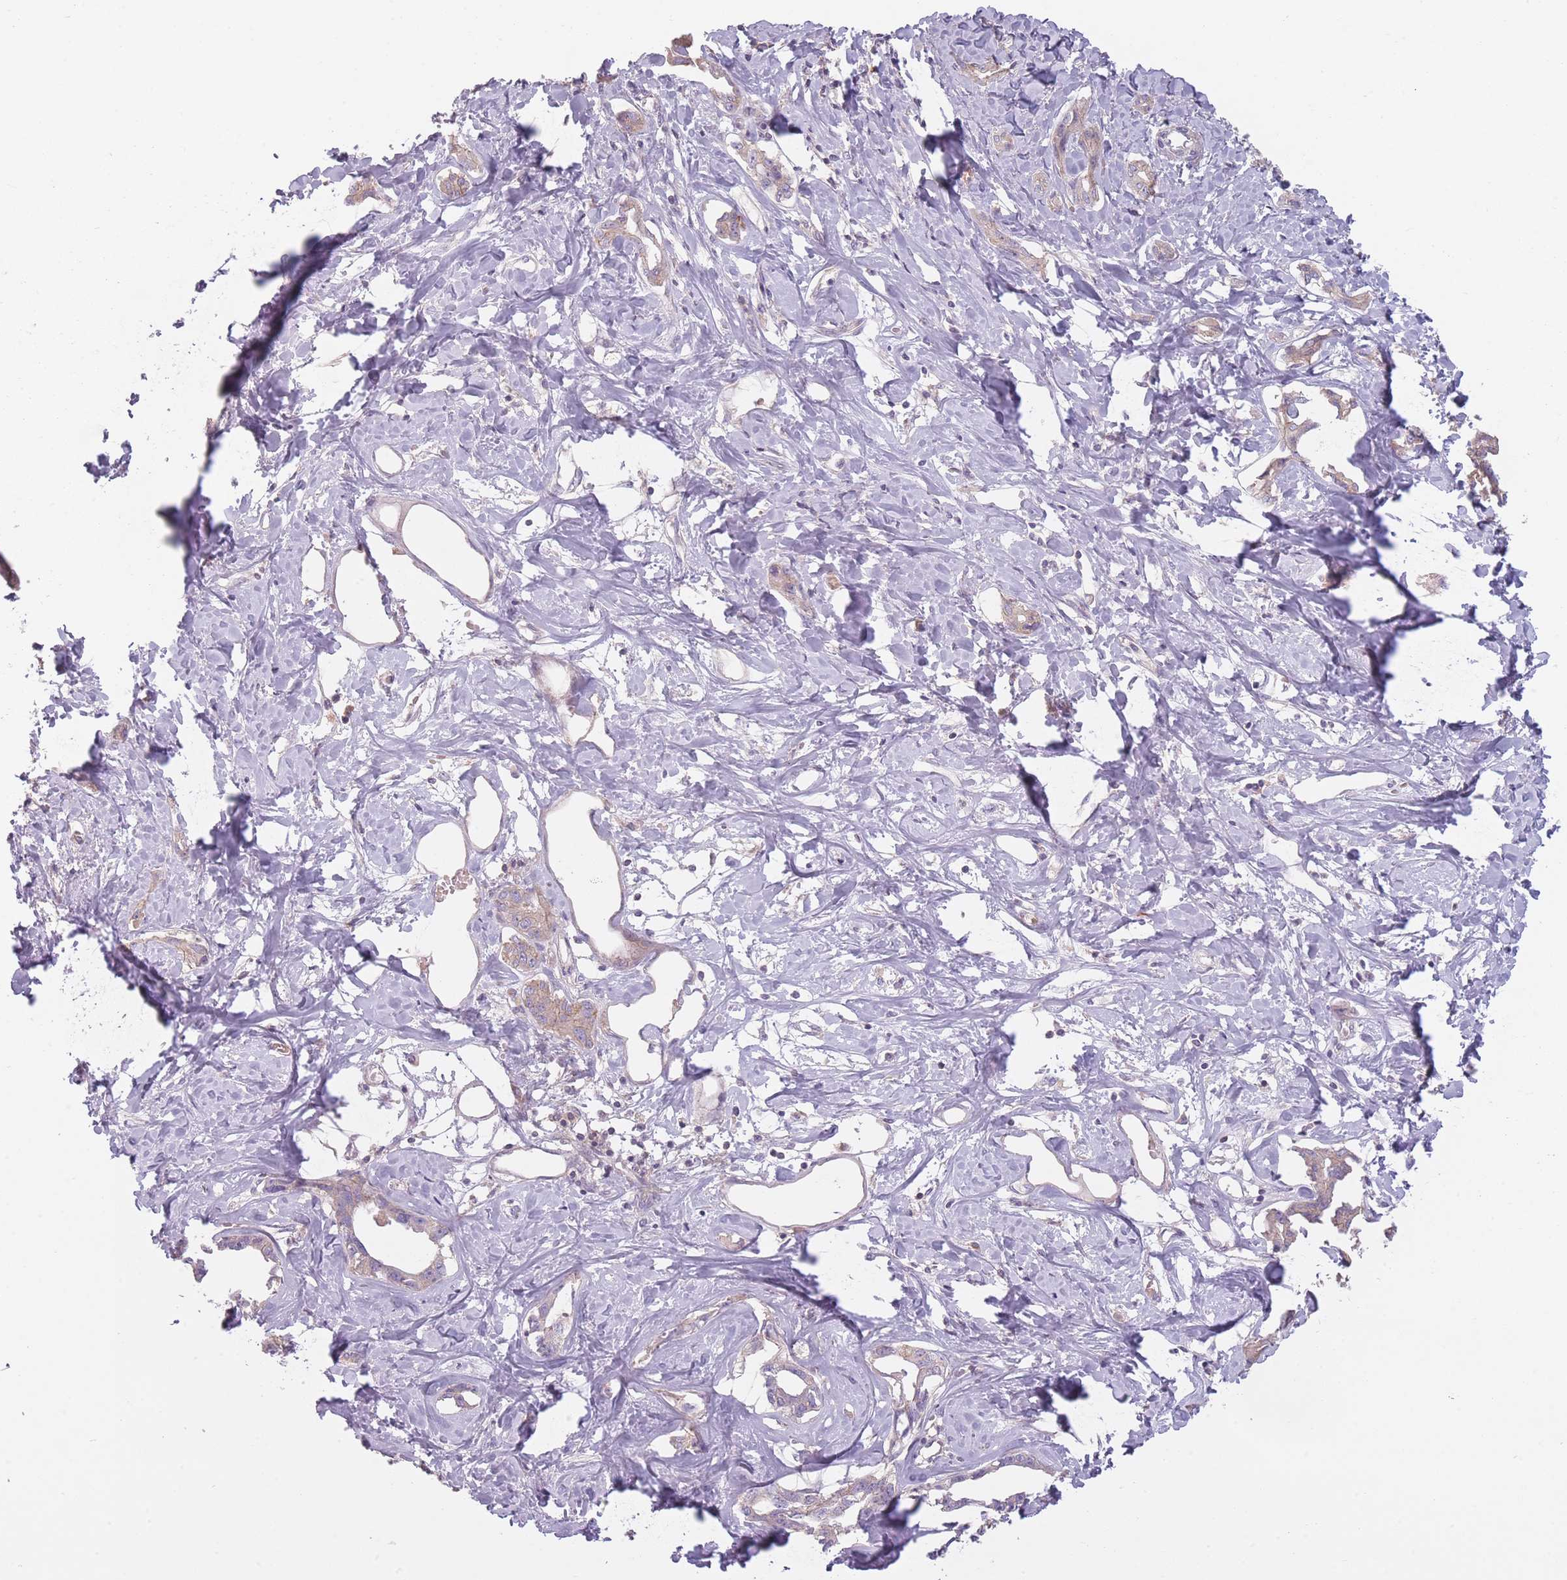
{"staining": {"intensity": "weak", "quantity": "25%-75%", "location": "cytoplasmic/membranous"}, "tissue": "liver cancer", "cell_type": "Tumor cells", "image_type": "cancer", "snomed": [{"axis": "morphology", "description": "Cholangiocarcinoma"}, {"axis": "topography", "description": "Liver"}], "caption": "Approximately 25%-75% of tumor cells in cholangiocarcinoma (liver) reveal weak cytoplasmic/membranous protein expression as visualized by brown immunohistochemical staining.", "gene": "NT5DC2", "patient": {"sex": "male", "age": 59}}